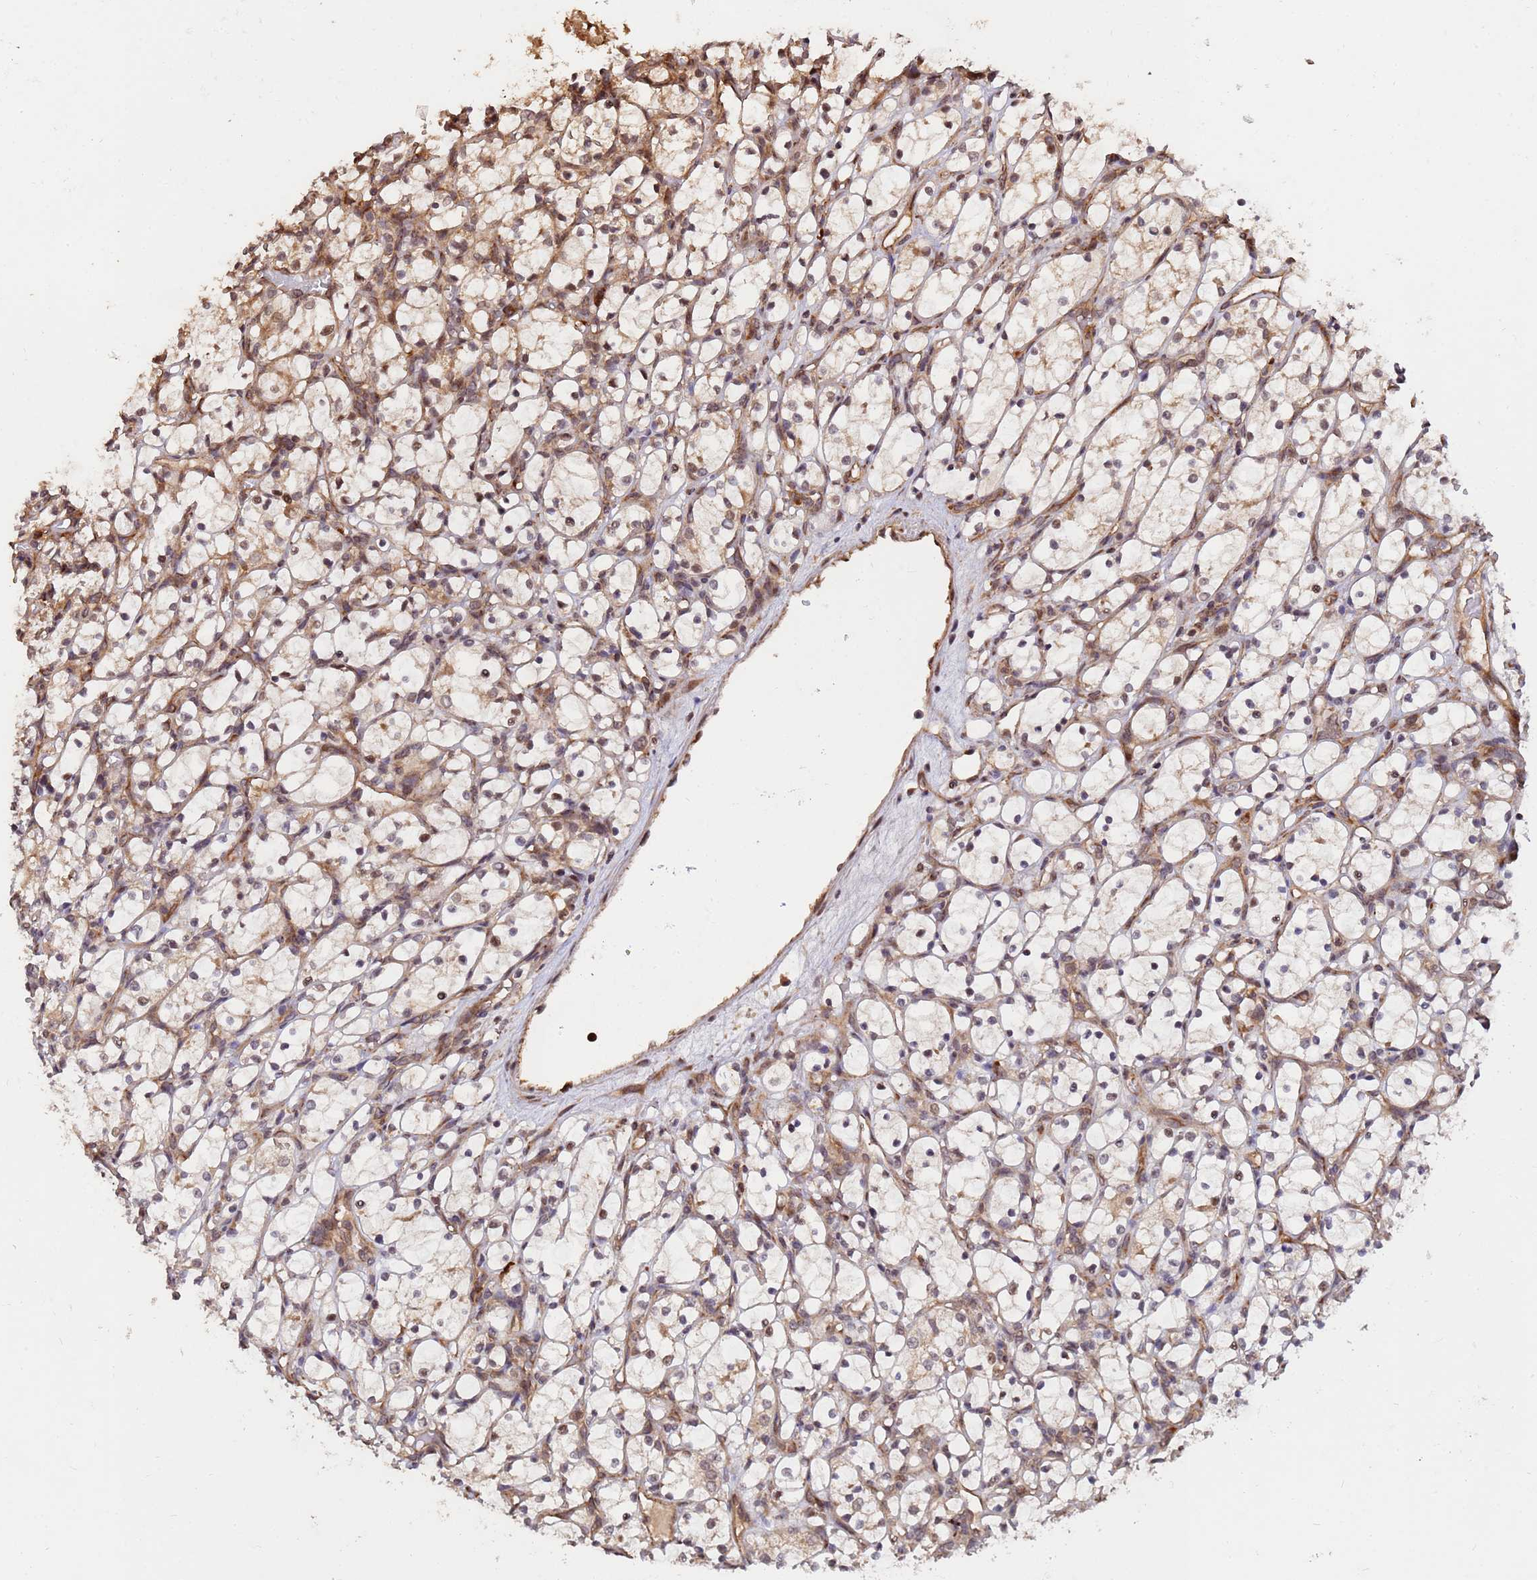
{"staining": {"intensity": "weak", "quantity": "25%-75%", "location": "nuclear"}, "tissue": "renal cancer", "cell_type": "Tumor cells", "image_type": "cancer", "snomed": [{"axis": "morphology", "description": "Adenocarcinoma, NOS"}, {"axis": "topography", "description": "Kidney"}], "caption": "A brown stain labels weak nuclear positivity of a protein in renal cancer tumor cells. (DAB (3,3'-diaminobenzidine) IHC with brightfield microscopy, high magnification).", "gene": "ZNF619", "patient": {"sex": "female", "age": 69}}